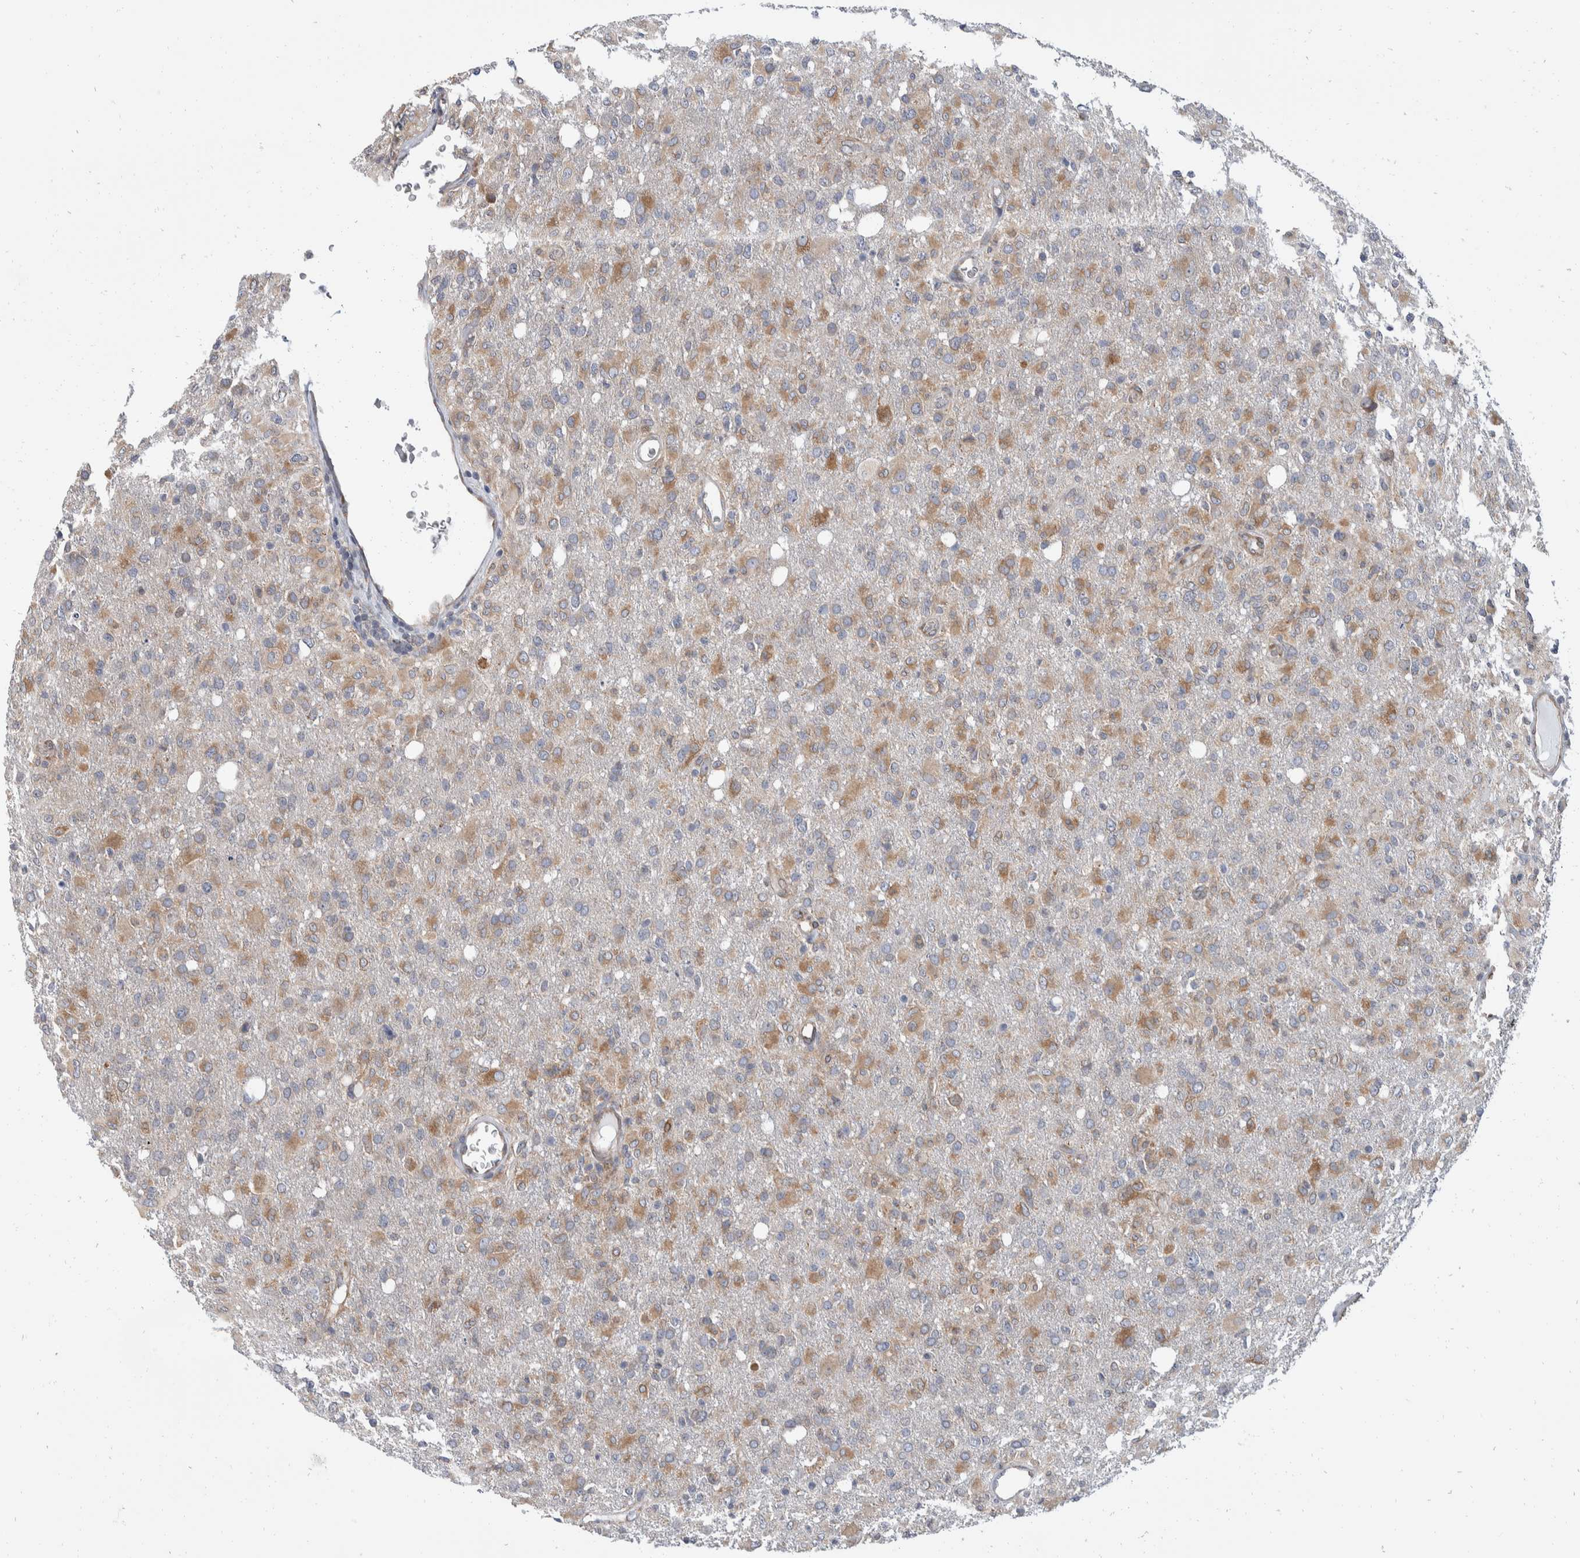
{"staining": {"intensity": "moderate", "quantity": "25%-75%", "location": "cytoplasmic/membranous"}, "tissue": "glioma", "cell_type": "Tumor cells", "image_type": "cancer", "snomed": [{"axis": "morphology", "description": "Glioma, malignant, High grade"}, {"axis": "topography", "description": "Brain"}], "caption": "Moderate cytoplasmic/membranous protein positivity is present in about 25%-75% of tumor cells in malignant glioma (high-grade). The protein is stained brown, and the nuclei are stained in blue (DAB IHC with brightfield microscopy, high magnification).", "gene": "TMEM245", "patient": {"sex": "female", "age": 57}}